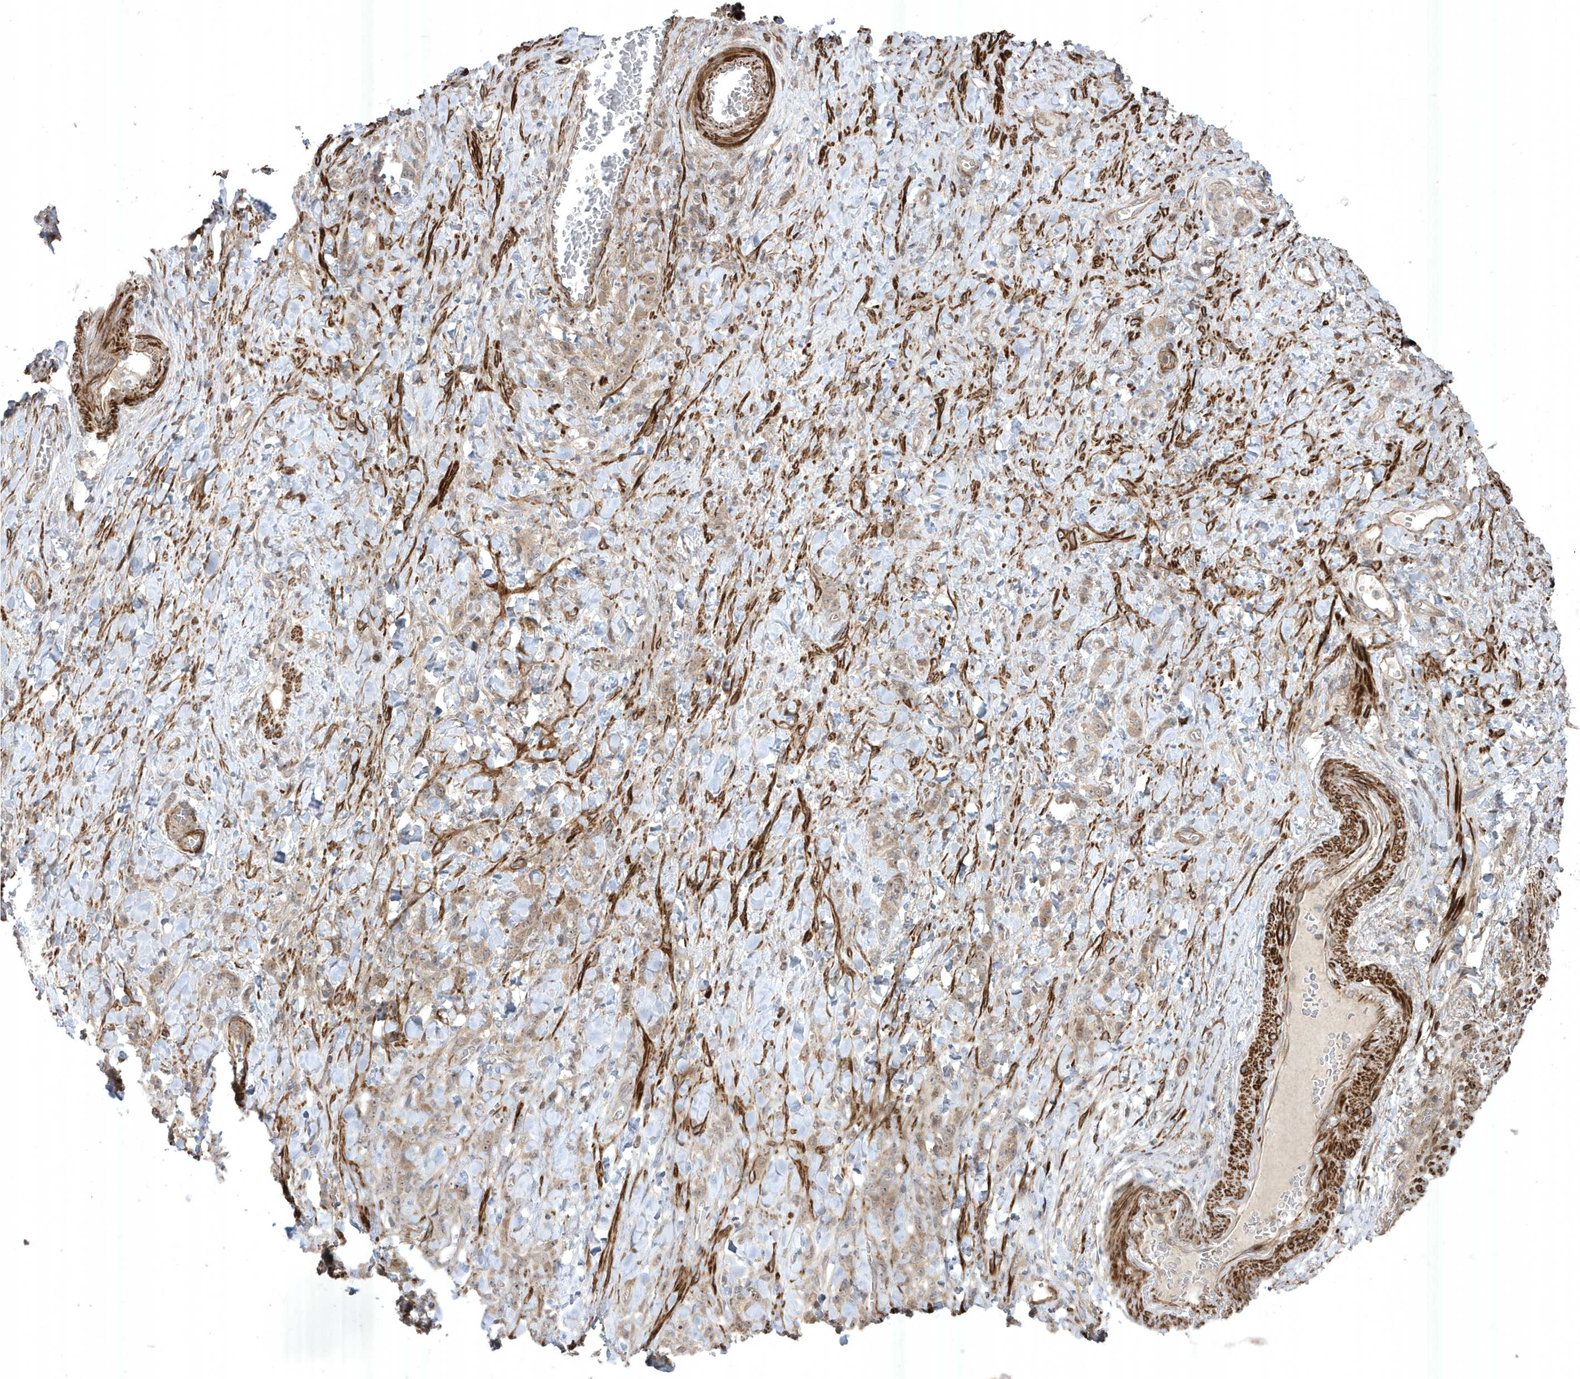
{"staining": {"intensity": "weak", "quantity": "25%-75%", "location": "cytoplasmic/membranous"}, "tissue": "stomach cancer", "cell_type": "Tumor cells", "image_type": "cancer", "snomed": [{"axis": "morphology", "description": "Normal tissue, NOS"}, {"axis": "morphology", "description": "Adenocarcinoma, NOS"}, {"axis": "topography", "description": "Stomach"}], "caption": "Immunohistochemistry image of stomach cancer (adenocarcinoma) stained for a protein (brown), which demonstrates low levels of weak cytoplasmic/membranous positivity in approximately 25%-75% of tumor cells.", "gene": "CETN3", "patient": {"sex": "male", "age": 82}}